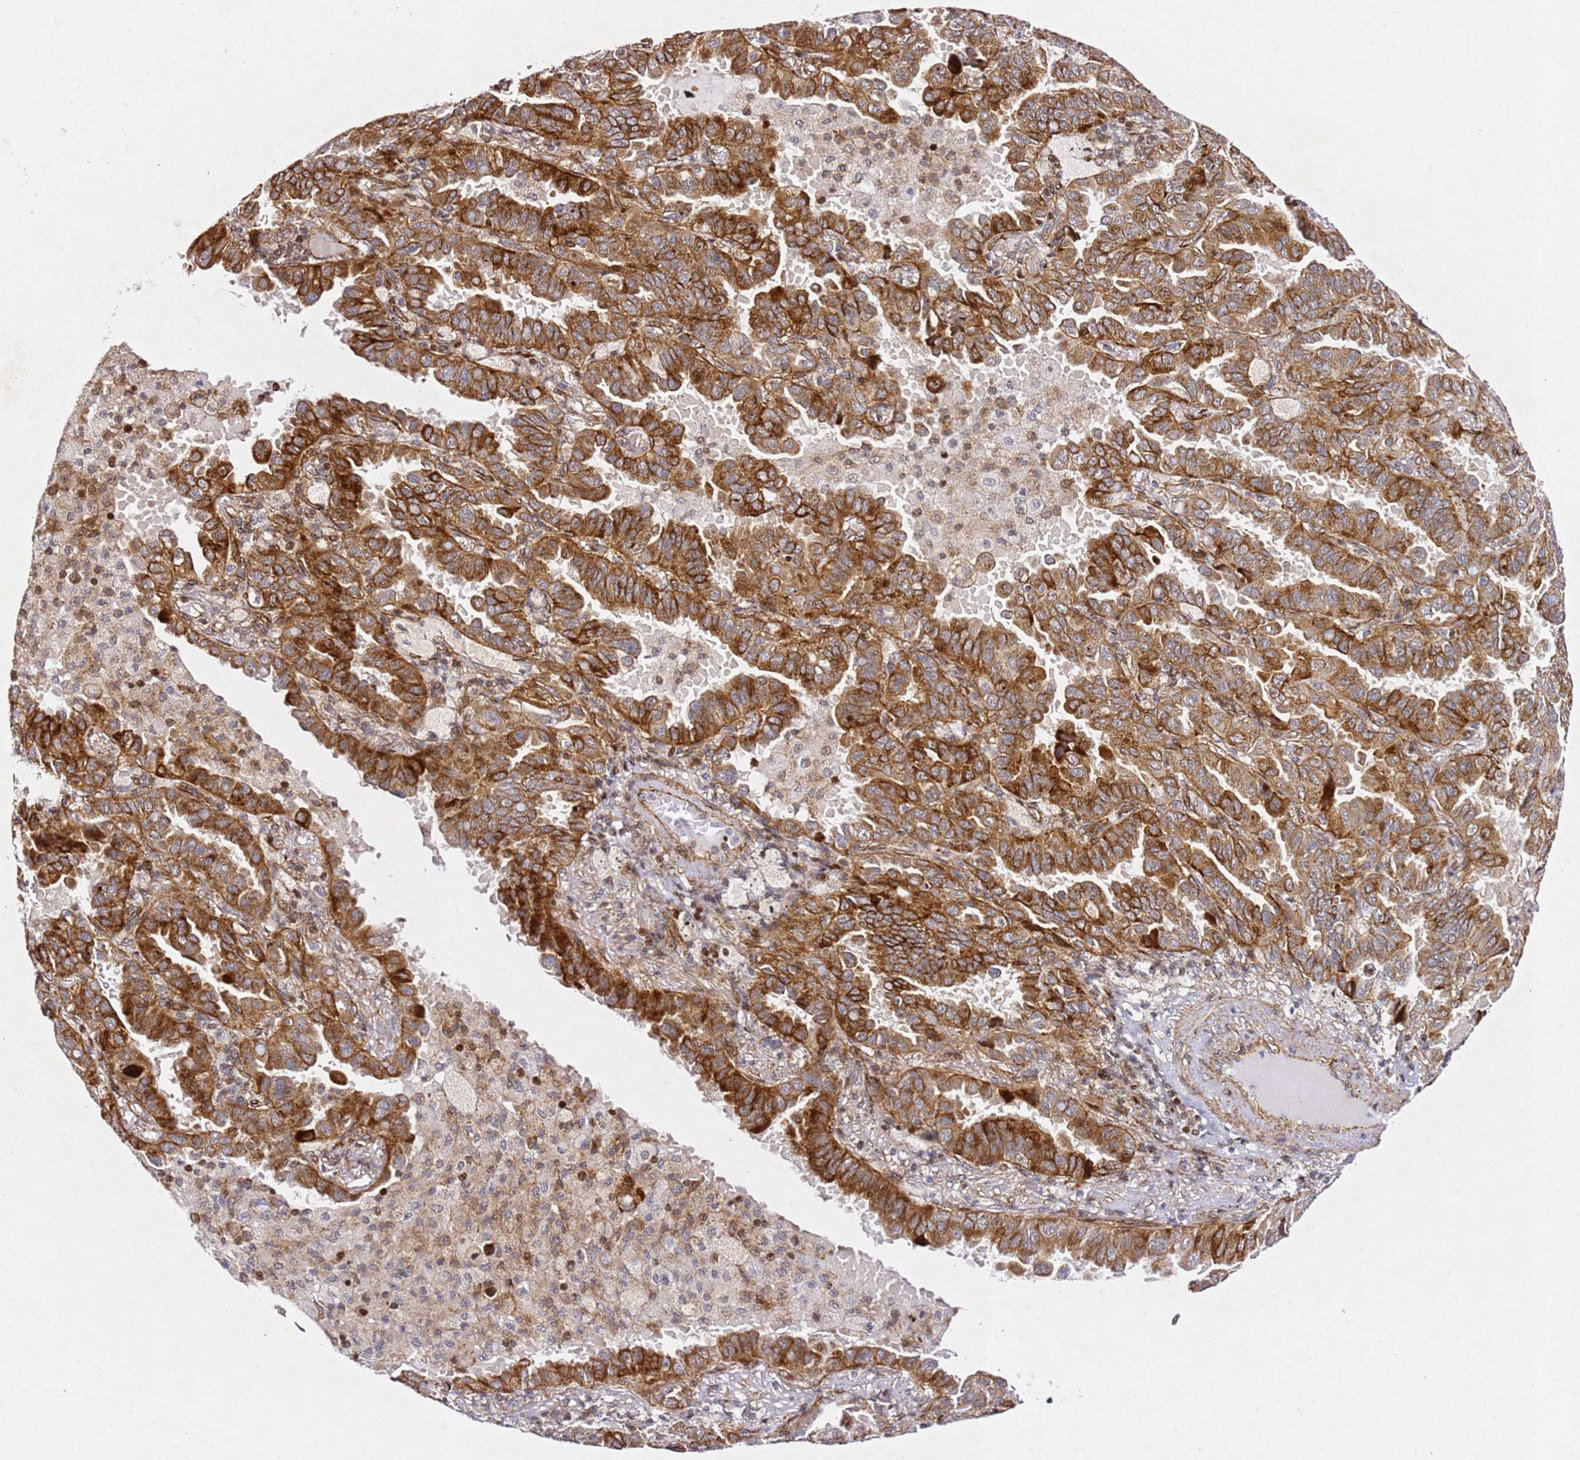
{"staining": {"intensity": "strong", "quantity": ">75%", "location": "cytoplasmic/membranous"}, "tissue": "lung cancer", "cell_type": "Tumor cells", "image_type": "cancer", "snomed": [{"axis": "morphology", "description": "Adenocarcinoma, NOS"}, {"axis": "topography", "description": "Lung"}], "caption": "Approximately >75% of tumor cells in lung adenocarcinoma reveal strong cytoplasmic/membranous protein staining as visualized by brown immunohistochemical staining.", "gene": "ZNF296", "patient": {"sex": "male", "age": 64}}